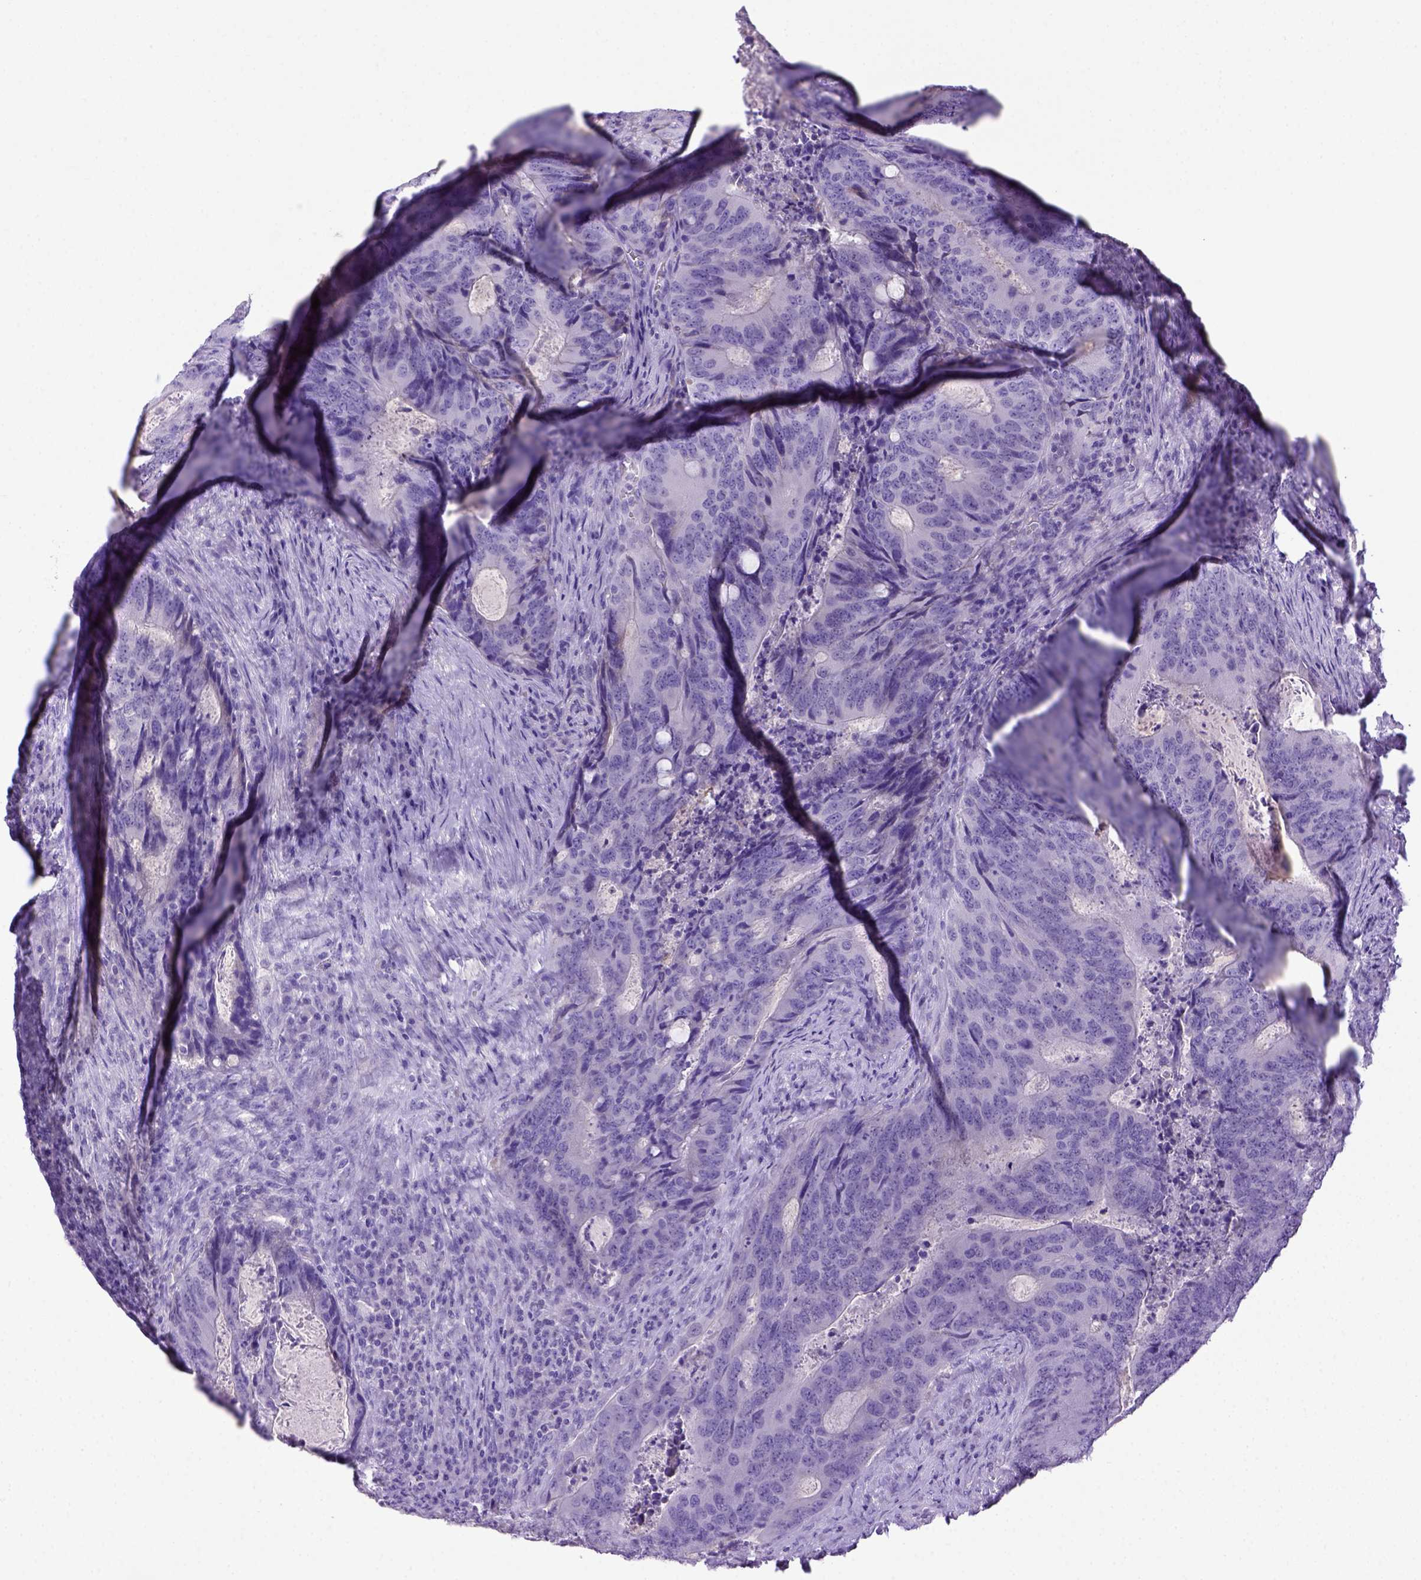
{"staining": {"intensity": "negative", "quantity": "none", "location": "none"}, "tissue": "colorectal cancer", "cell_type": "Tumor cells", "image_type": "cancer", "snomed": [{"axis": "morphology", "description": "Adenocarcinoma, NOS"}, {"axis": "topography", "description": "Colon"}], "caption": "Micrograph shows no protein expression in tumor cells of colorectal cancer tissue.", "gene": "ITIH4", "patient": {"sex": "male", "age": 67}}